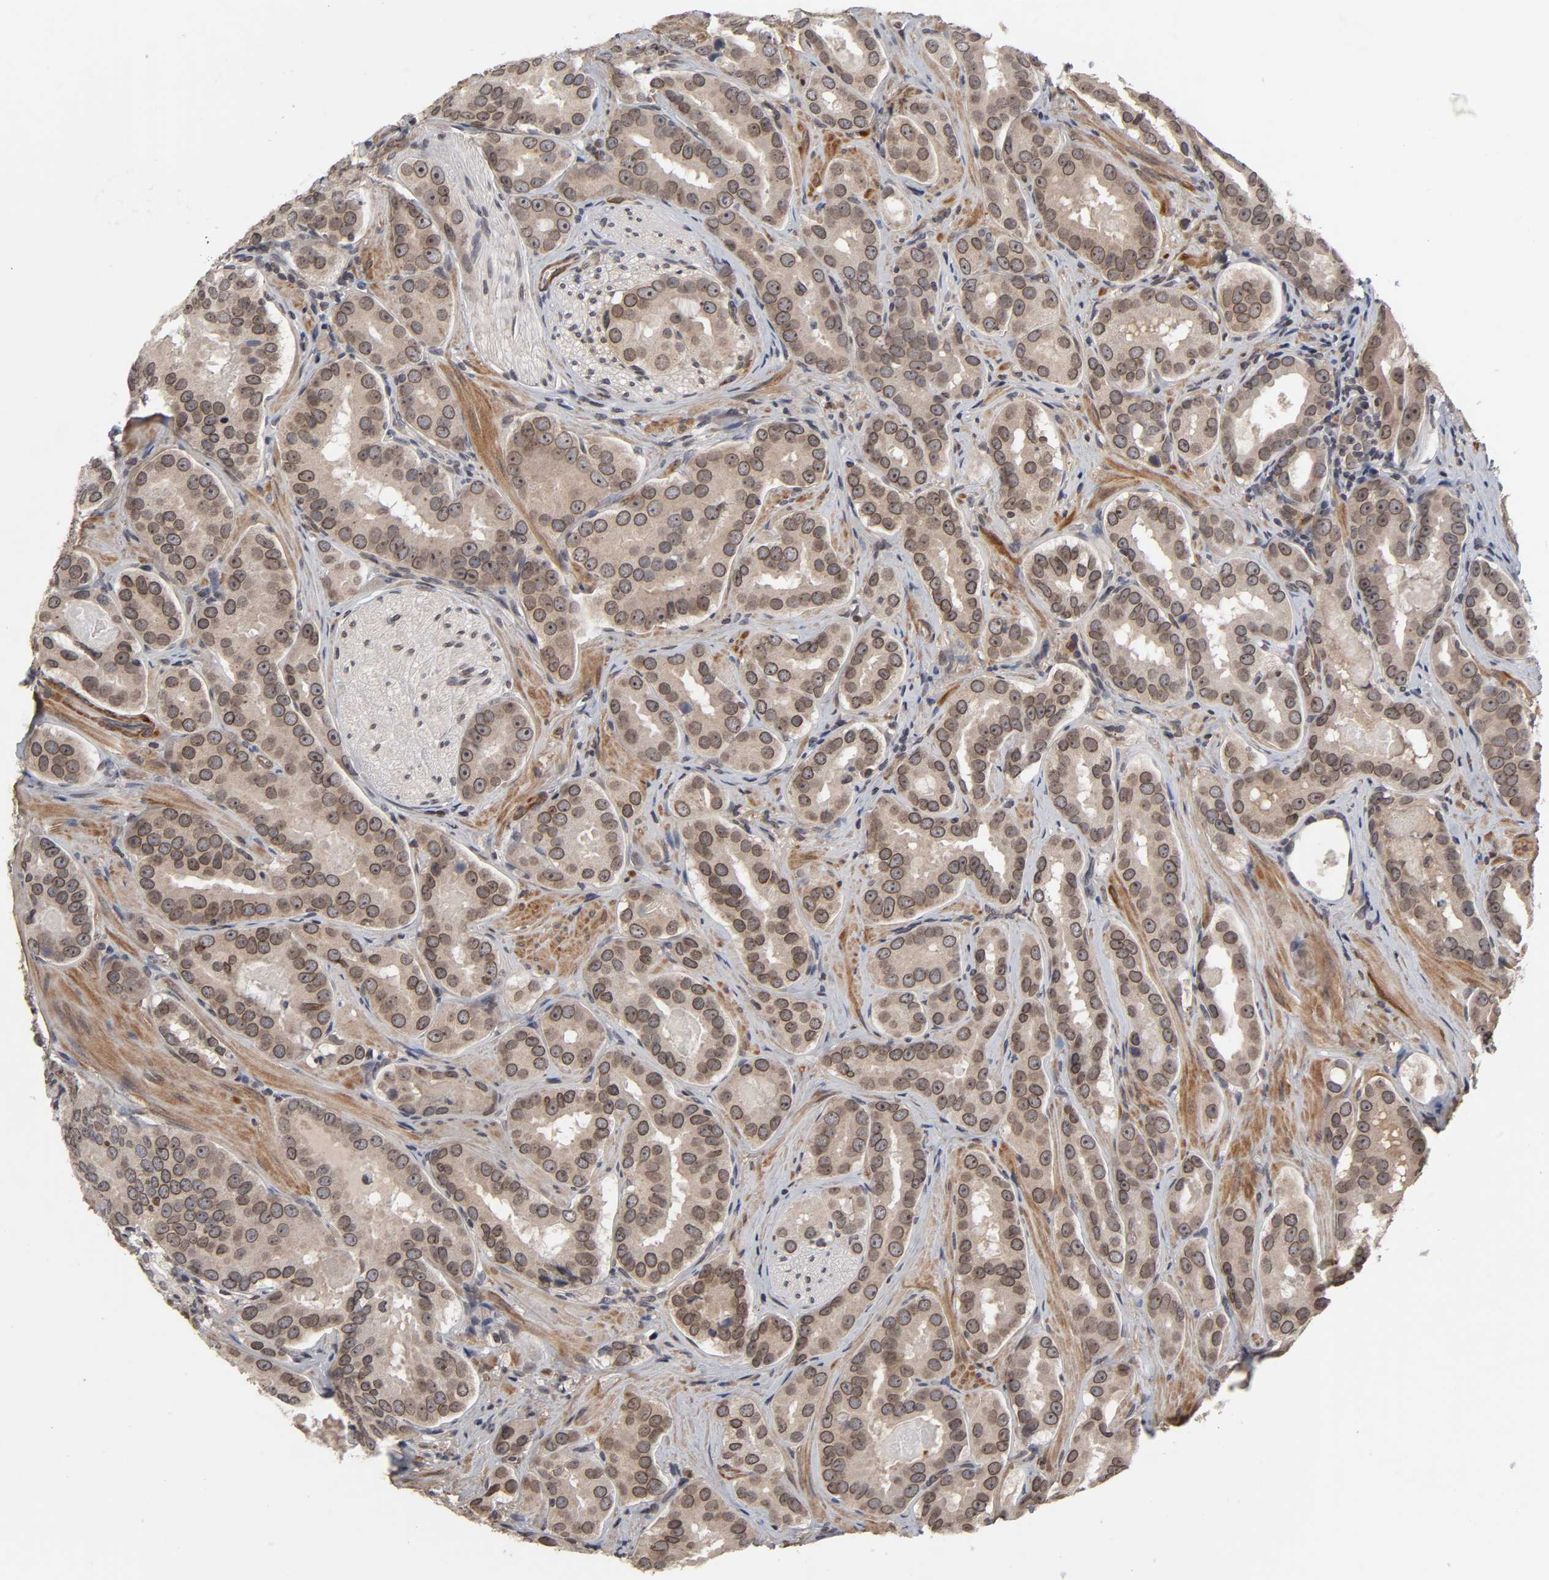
{"staining": {"intensity": "strong", "quantity": ">75%", "location": "cytoplasmic/membranous,nuclear"}, "tissue": "prostate cancer", "cell_type": "Tumor cells", "image_type": "cancer", "snomed": [{"axis": "morphology", "description": "Adenocarcinoma, Low grade"}, {"axis": "topography", "description": "Prostate"}], "caption": "Protein positivity by IHC reveals strong cytoplasmic/membranous and nuclear staining in about >75% of tumor cells in low-grade adenocarcinoma (prostate).", "gene": "CPN2", "patient": {"sex": "male", "age": 59}}